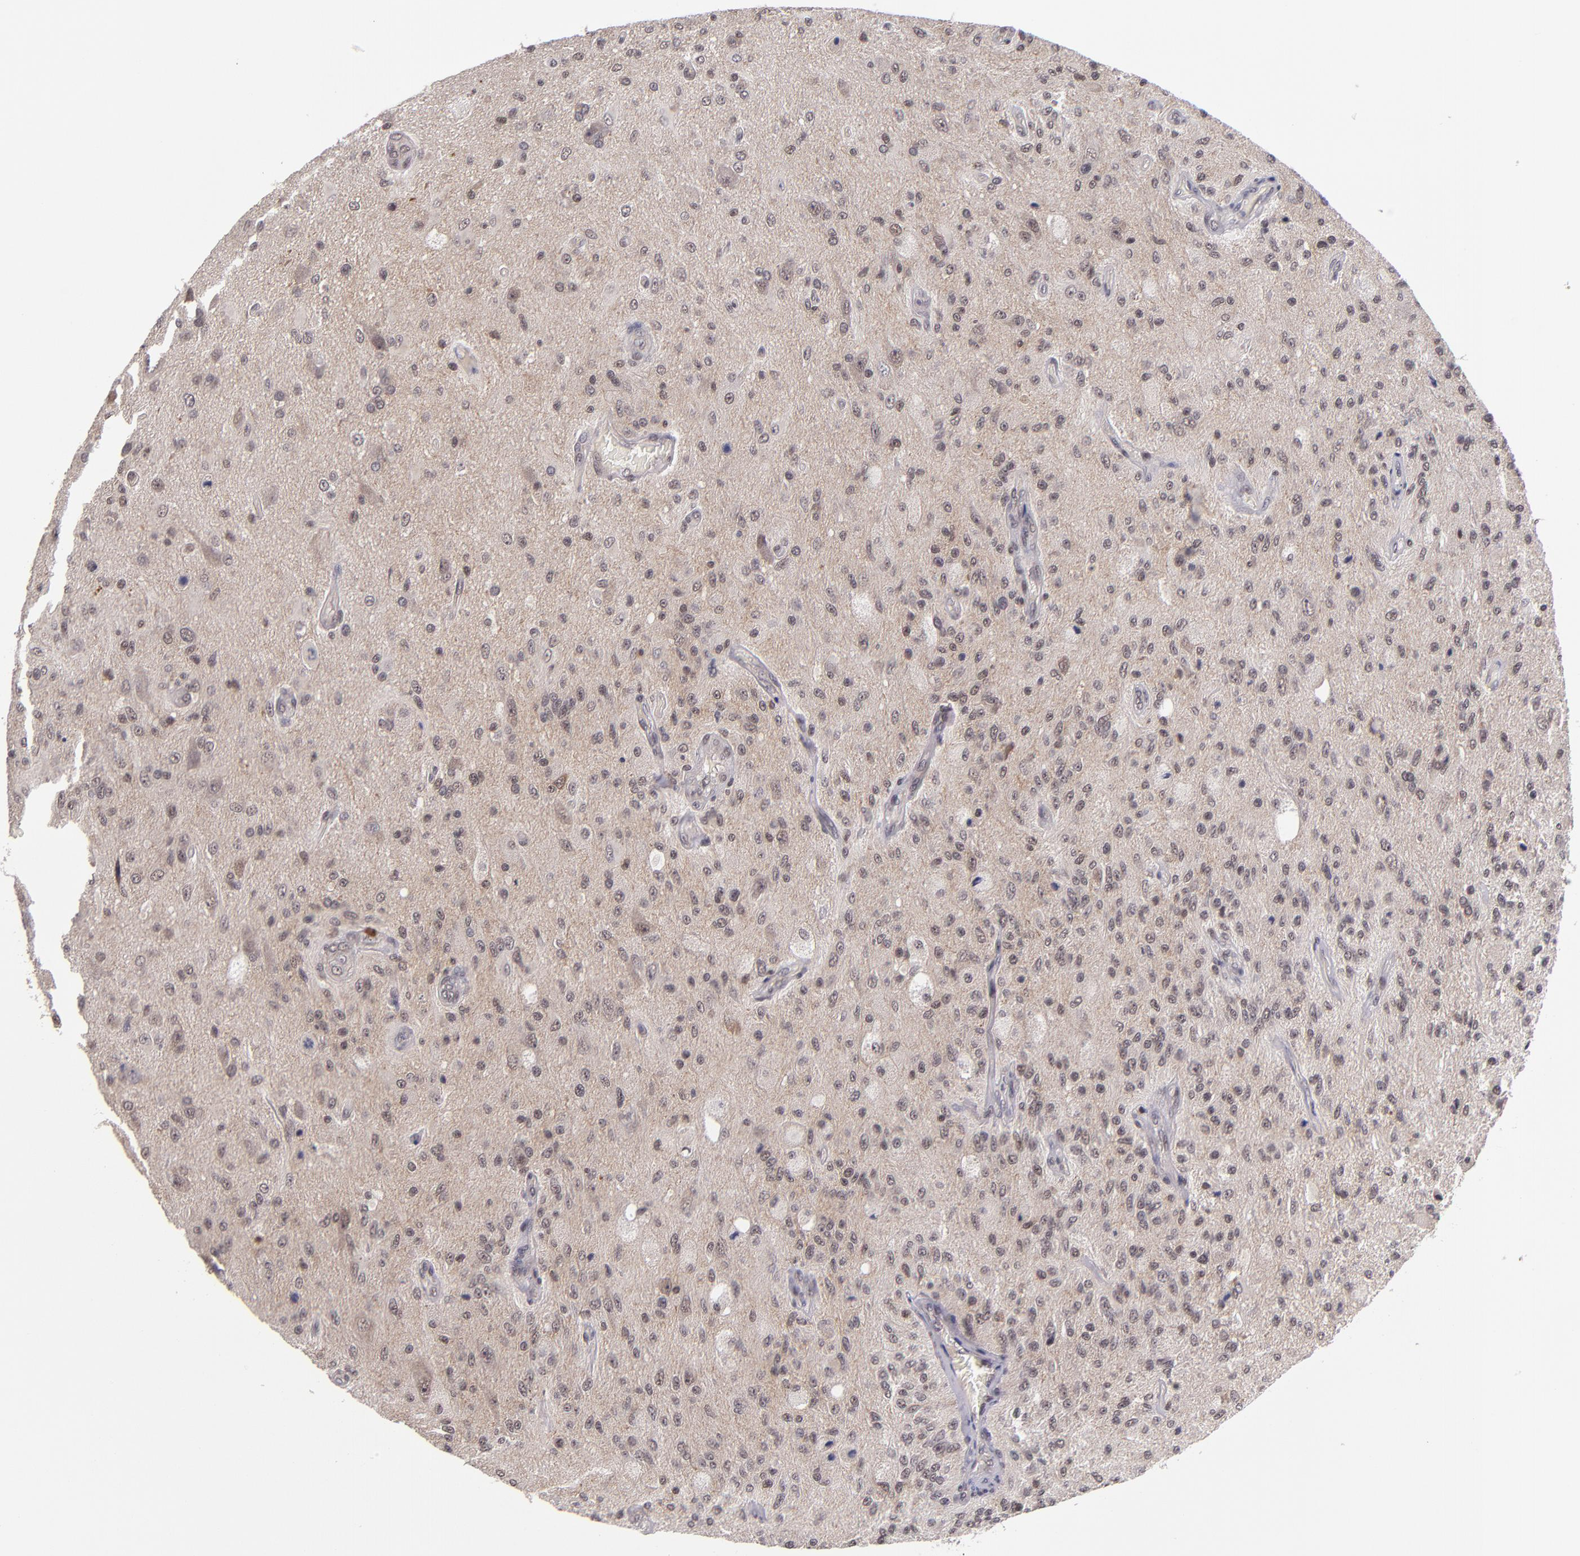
{"staining": {"intensity": "weak", "quantity": "25%-75%", "location": "nuclear"}, "tissue": "glioma", "cell_type": "Tumor cells", "image_type": "cancer", "snomed": [{"axis": "morphology", "description": "Normal tissue, NOS"}, {"axis": "morphology", "description": "Glioma, malignant, High grade"}, {"axis": "topography", "description": "Cerebral cortex"}], "caption": "Glioma tissue shows weak nuclear expression in approximately 25%-75% of tumor cells The staining is performed using DAB (3,3'-diaminobenzidine) brown chromogen to label protein expression. The nuclei are counter-stained blue using hematoxylin.", "gene": "EP300", "patient": {"sex": "male", "age": 77}}